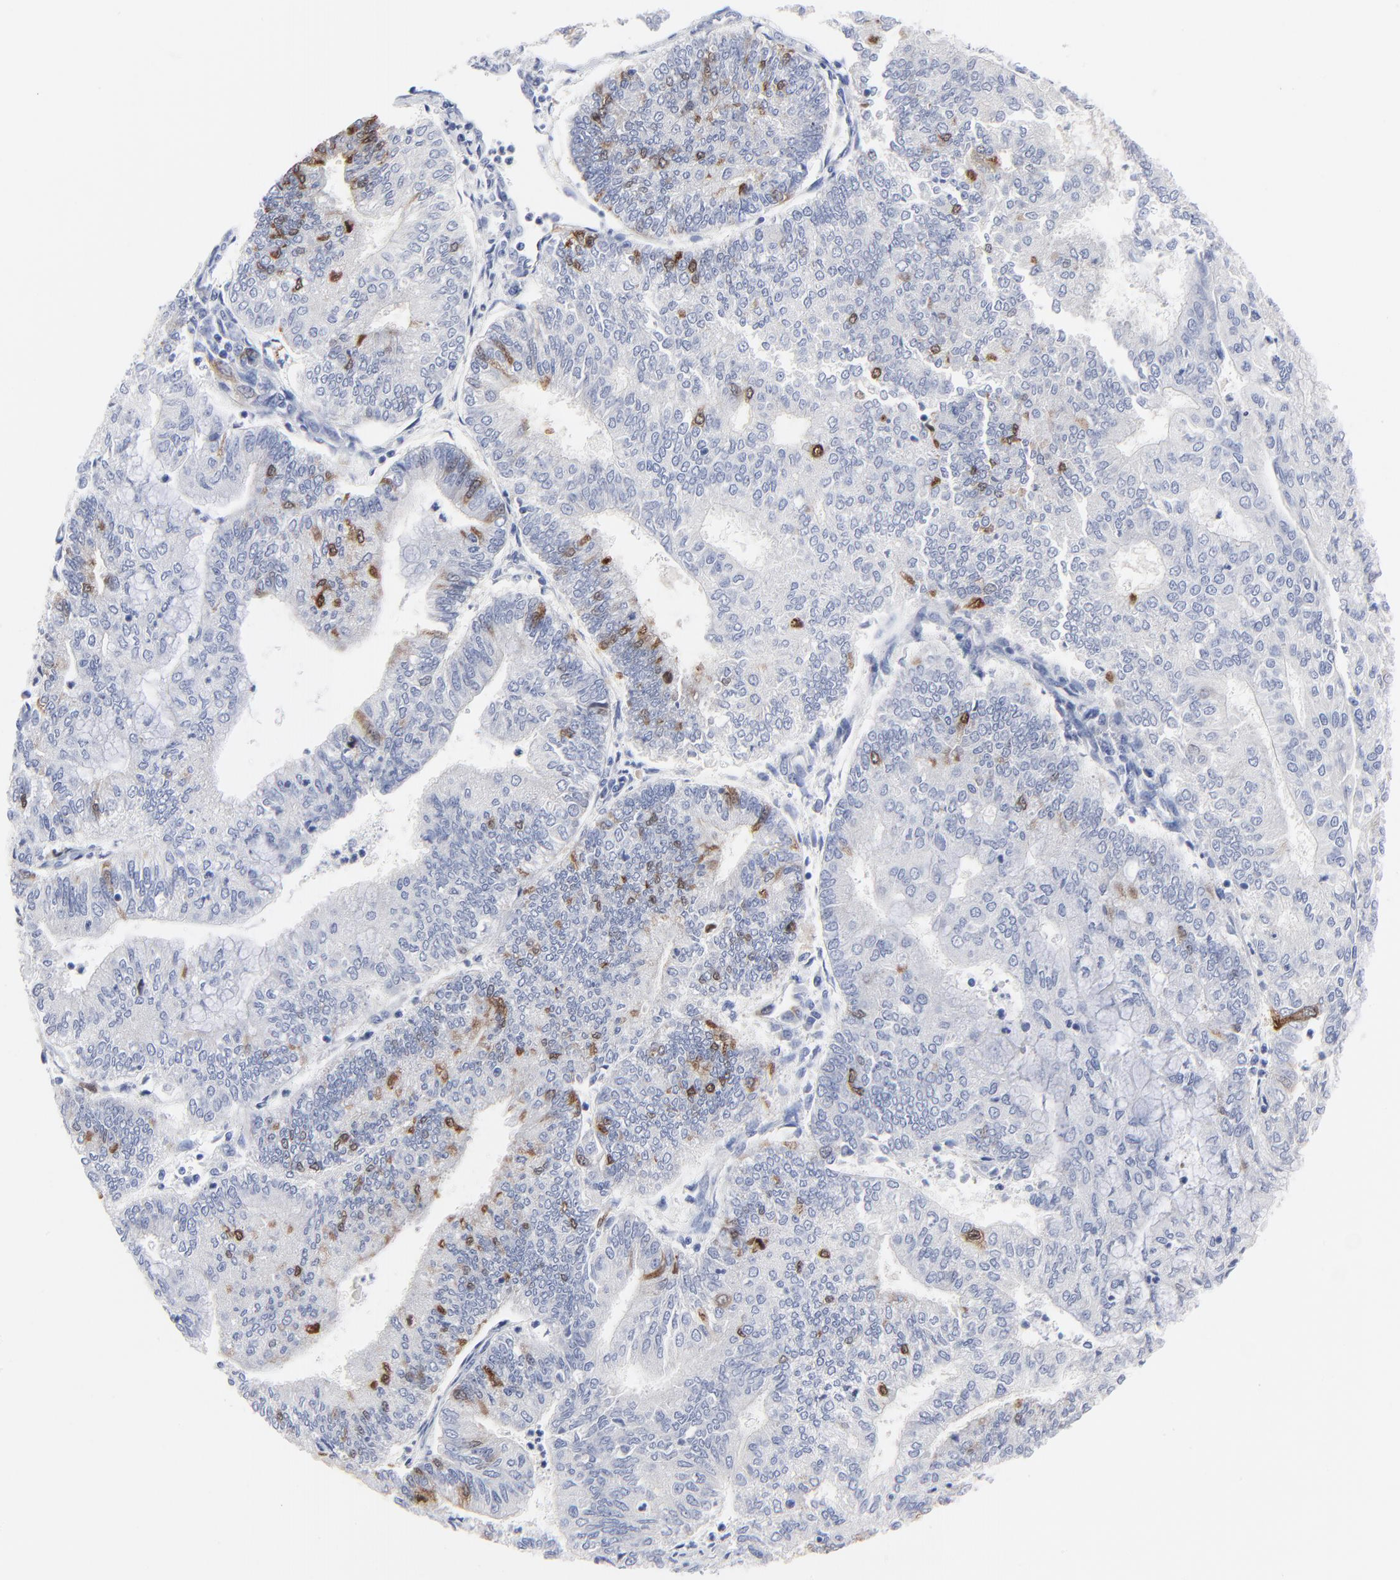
{"staining": {"intensity": "strong", "quantity": "<25%", "location": "cytoplasmic/membranous,nuclear"}, "tissue": "endometrial cancer", "cell_type": "Tumor cells", "image_type": "cancer", "snomed": [{"axis": "morphology", "description": "Adenocarcinoma, NOS"}, {"axis": "topography", "description": "Endometrium"}], "caption": "Protein positivity by immunohistochemistry (IHC) reveals strong cytoplasmic/membranous and nuclear staining in about <25% of tumor cells in endometrial cancer (adenocarcinoma).", "gene": "CDK1", "patient": {"sex": "female", "age": 59}}